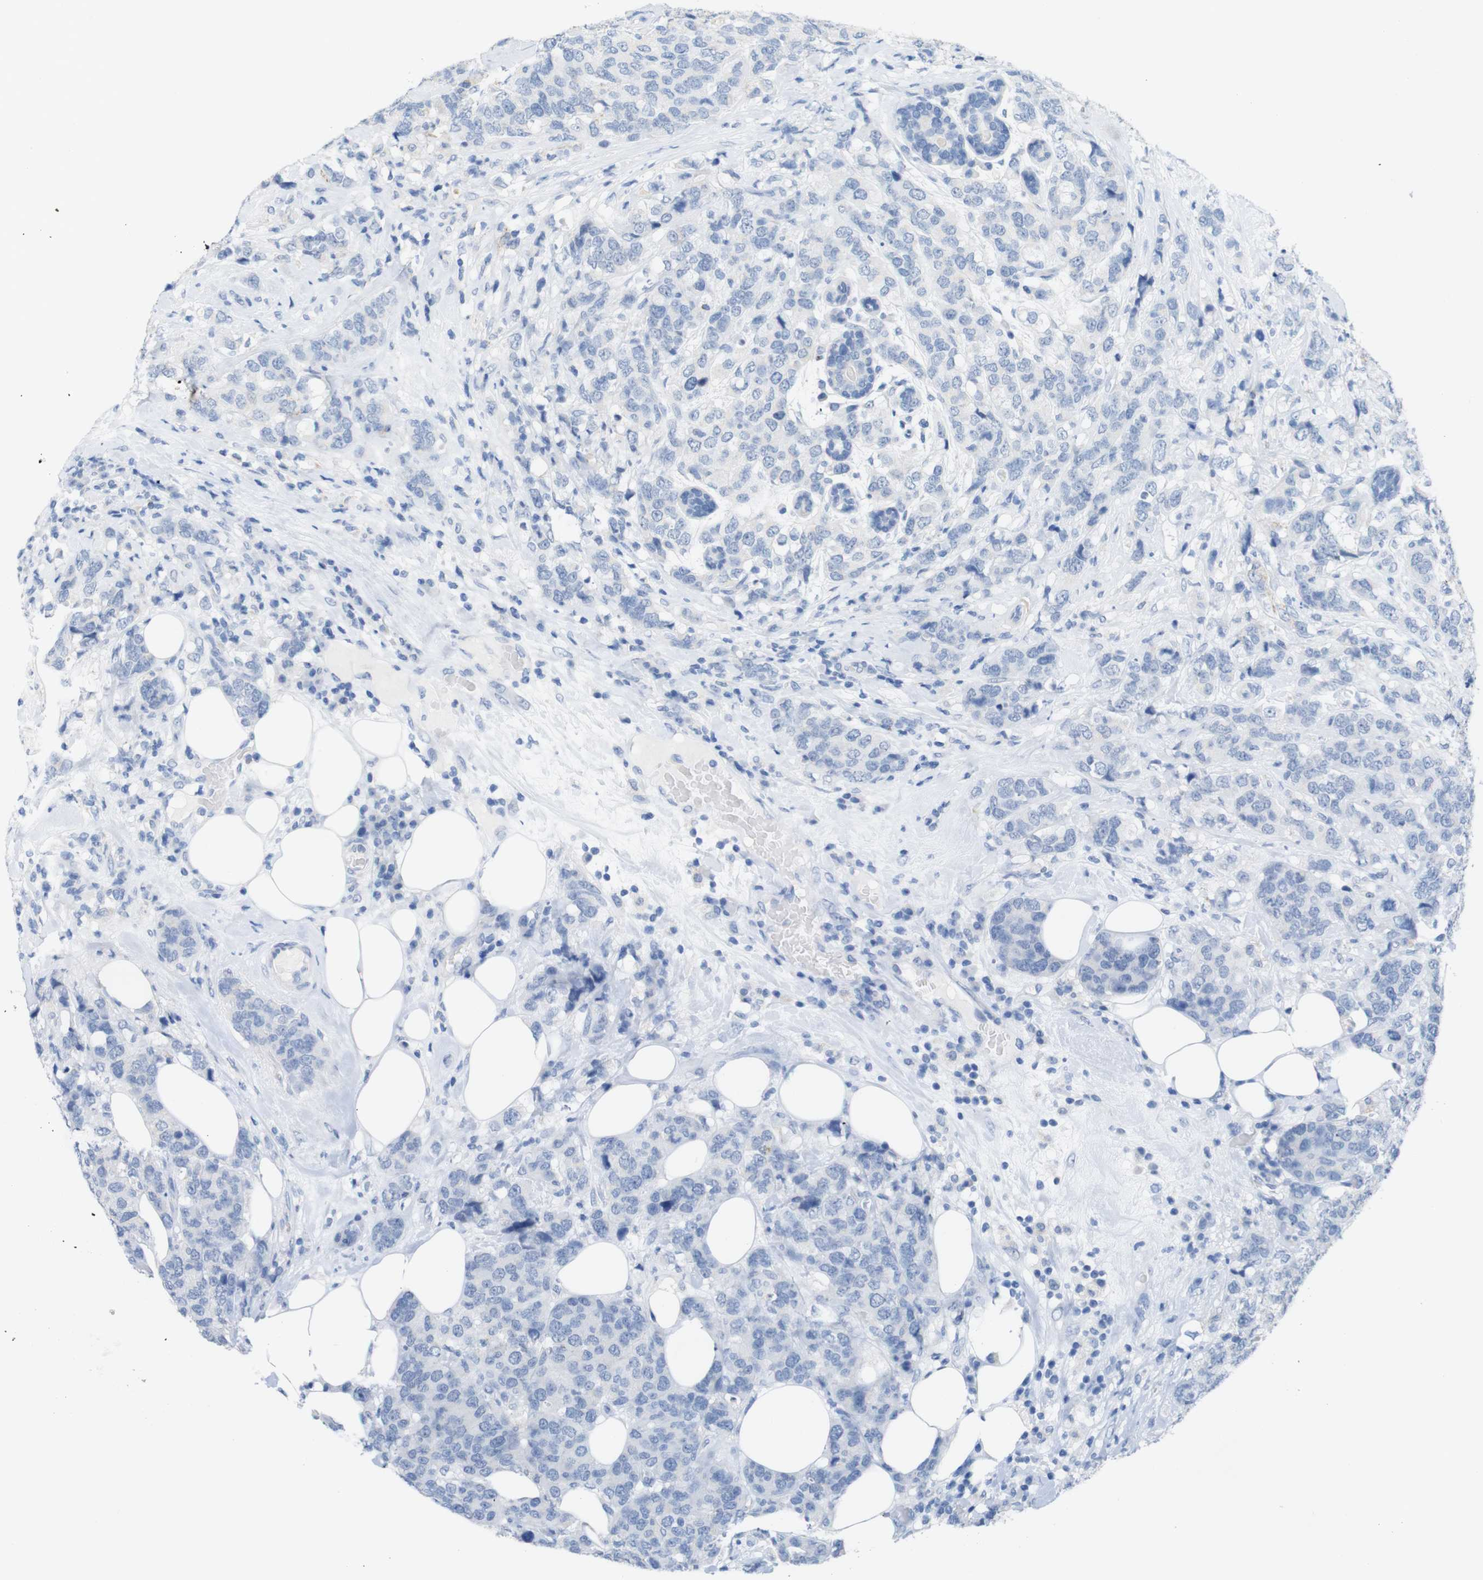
{"staining": {"intensity": "negative", "quantity": "none", "location": "none"}, "tissue": "breast cancer", "cell_type": "Tumor cells", "image_type": "cancer", "snomed": [{"axis": "morphology", "description": "Lobular carcinoma"}, {"axis": "topography", "description": "Breast"}], "caption": "DAB immunohistochemical staining of human breast lobular carcinoma demonstrates no significant staining in tumor cells.", "gene": "LAG3", "patient": {"sex": "female", "age": 59}}